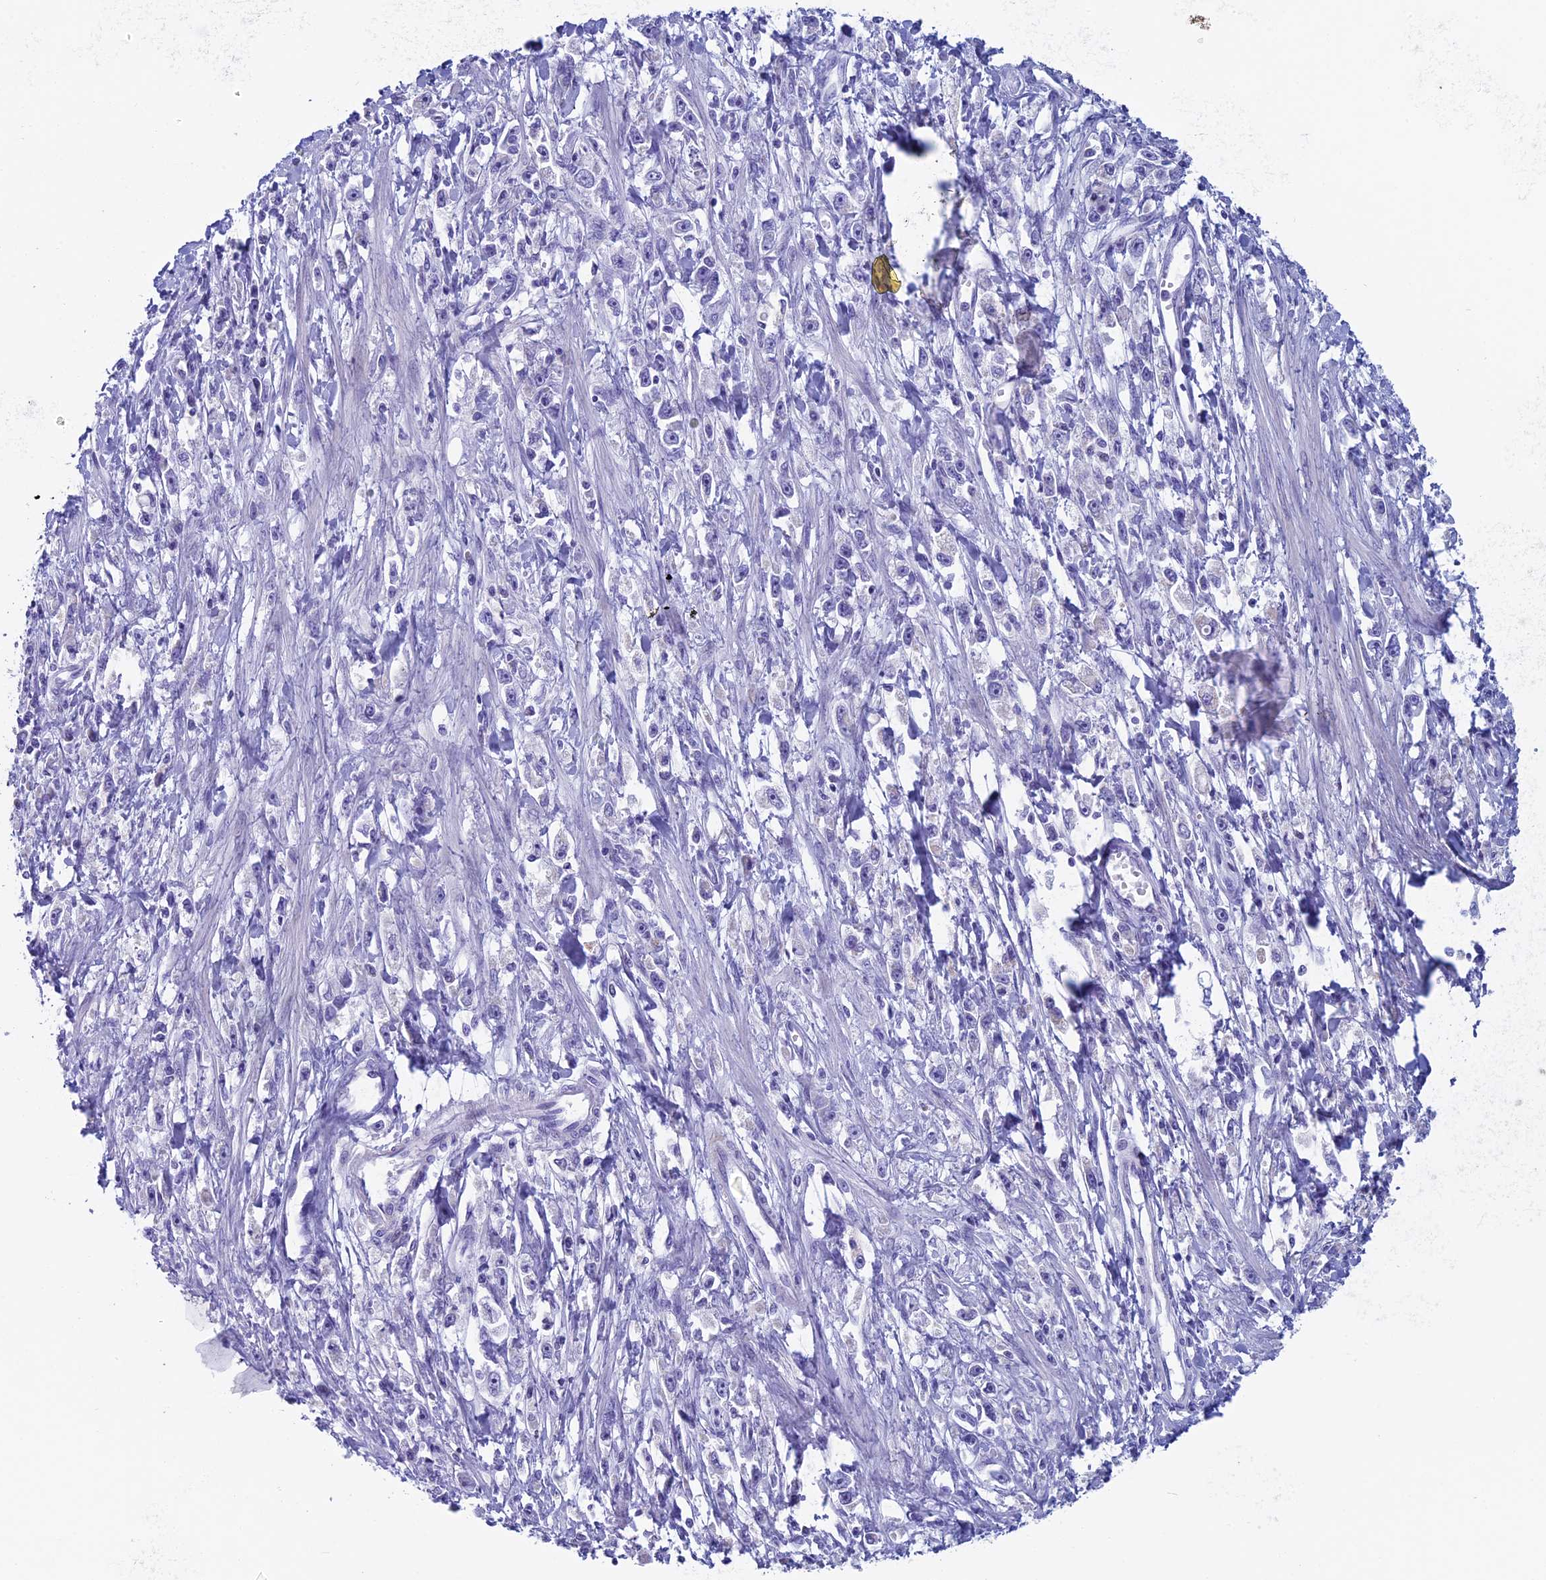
{"staining": {"intensity": "negative", "quantity": "none", "location": "none"}, "tissue": "stomach cancer", "cell_type": "Tumor cells", "image_type": "cancer", "snomed": [{"axis": "morphology", "description": "Adenocarcinoma, NOS"}, {"axis": "topography", "description": "Stomach"}], "caption": "High magnification brightfield microscopy of stomach adenocarcinoma stained with DAB (brown) and counterstained with hematoxylin (blue): tumor cells show no significant staining.", "gene": "ZNF563", "patient": {"sex": "female", "age": 59}}